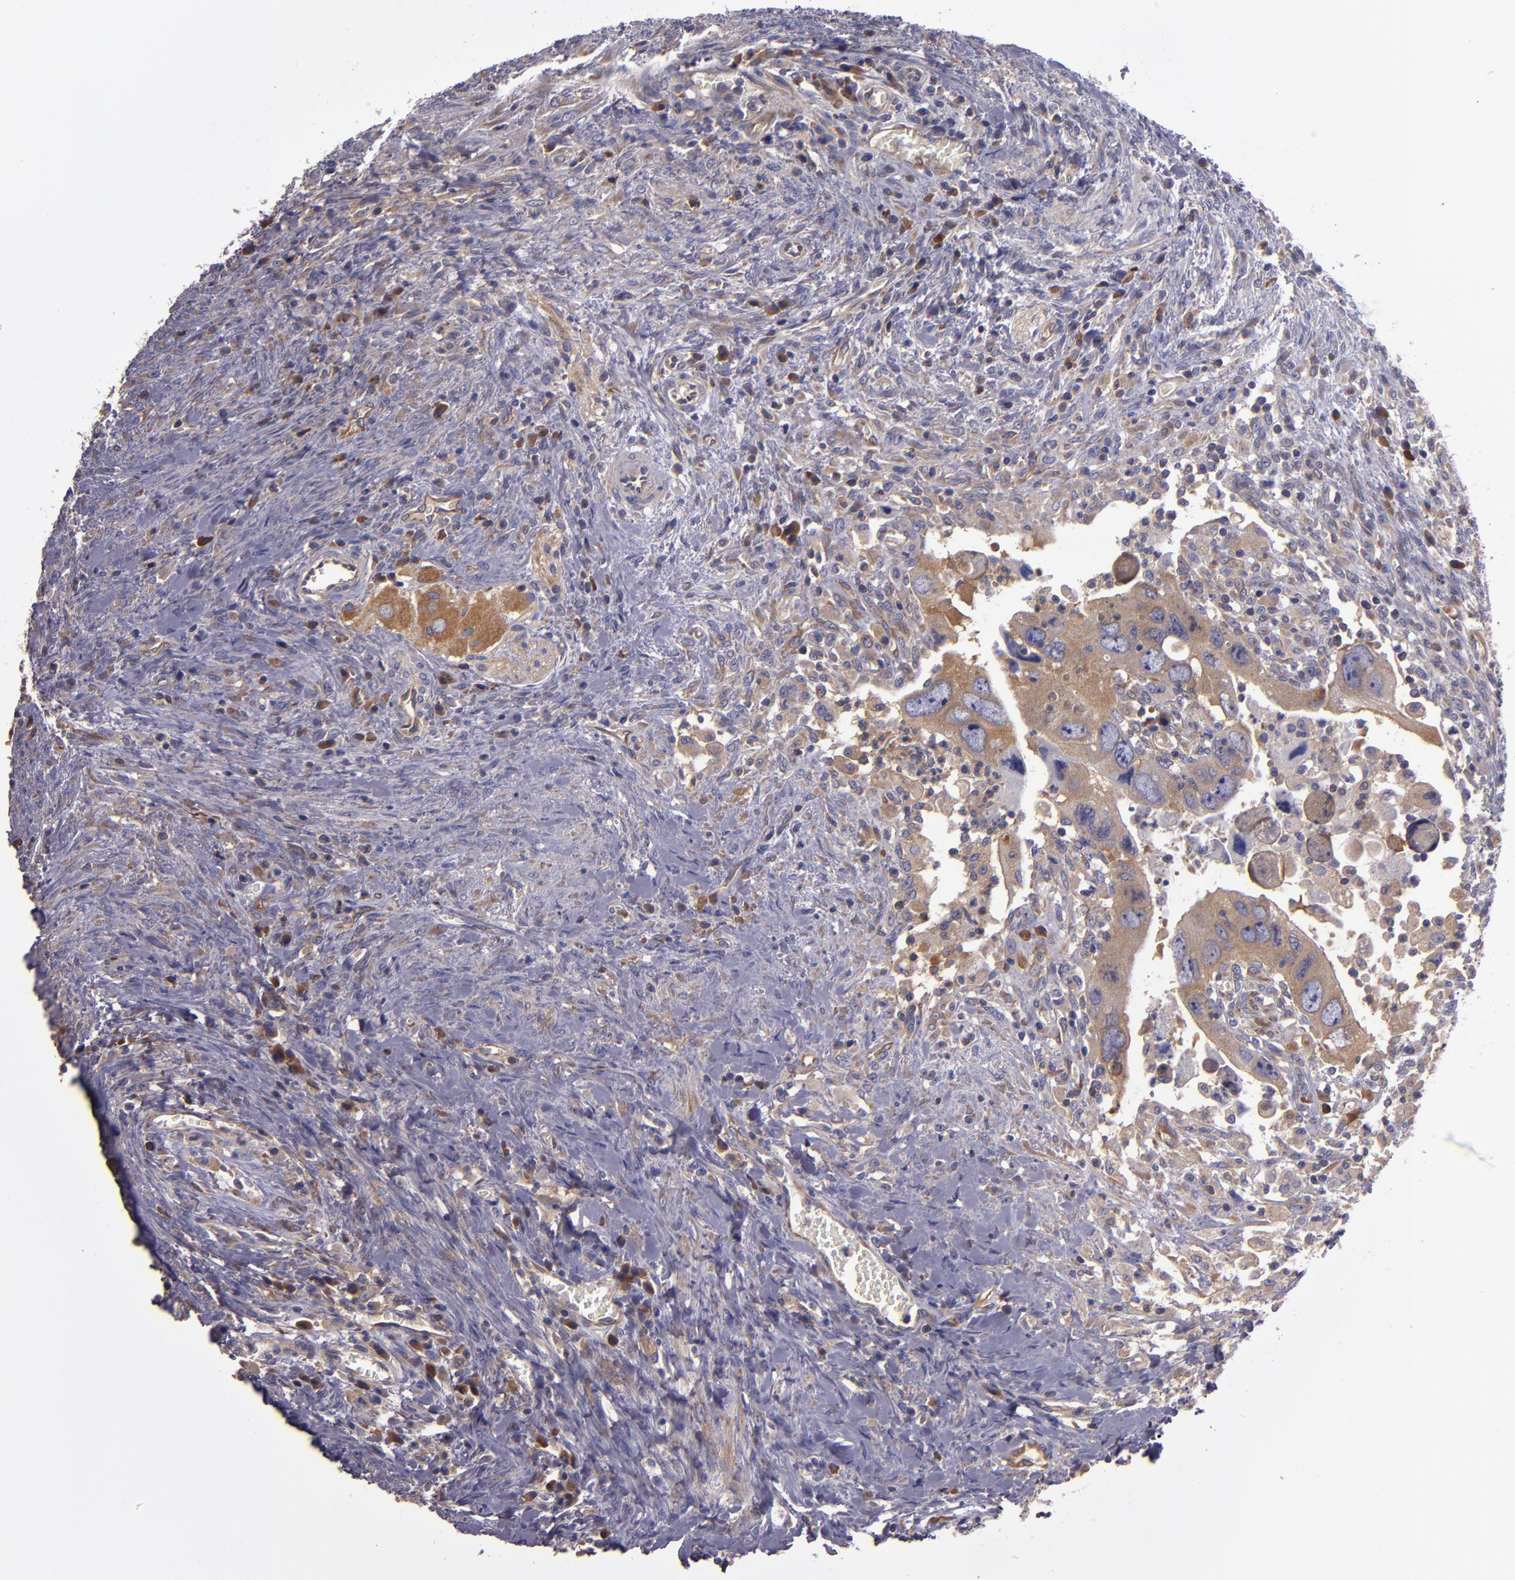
{"staining": {"intensity": "weak", "quantity": ">75%", "location": "cytoplasmic/membranous"}, "tissue": "colorectal cancer", "cell_type": "Tumor cells", "image_type": "cancer", "snomed": [{"axis": "morphology", "description": "Adenocarcinoma, NOS"}, {"axis": "topography", "description": "Rectum"}], "caption": "The micrograph shows immunohistochemical staining of colorectal adenocarcinoma. There is weak cytoplasmic/membranous staining is appreciated in approximately >75% of tumor cells.", "gene": "CARS1", "patient": {"sex": "male", "age": 70}}